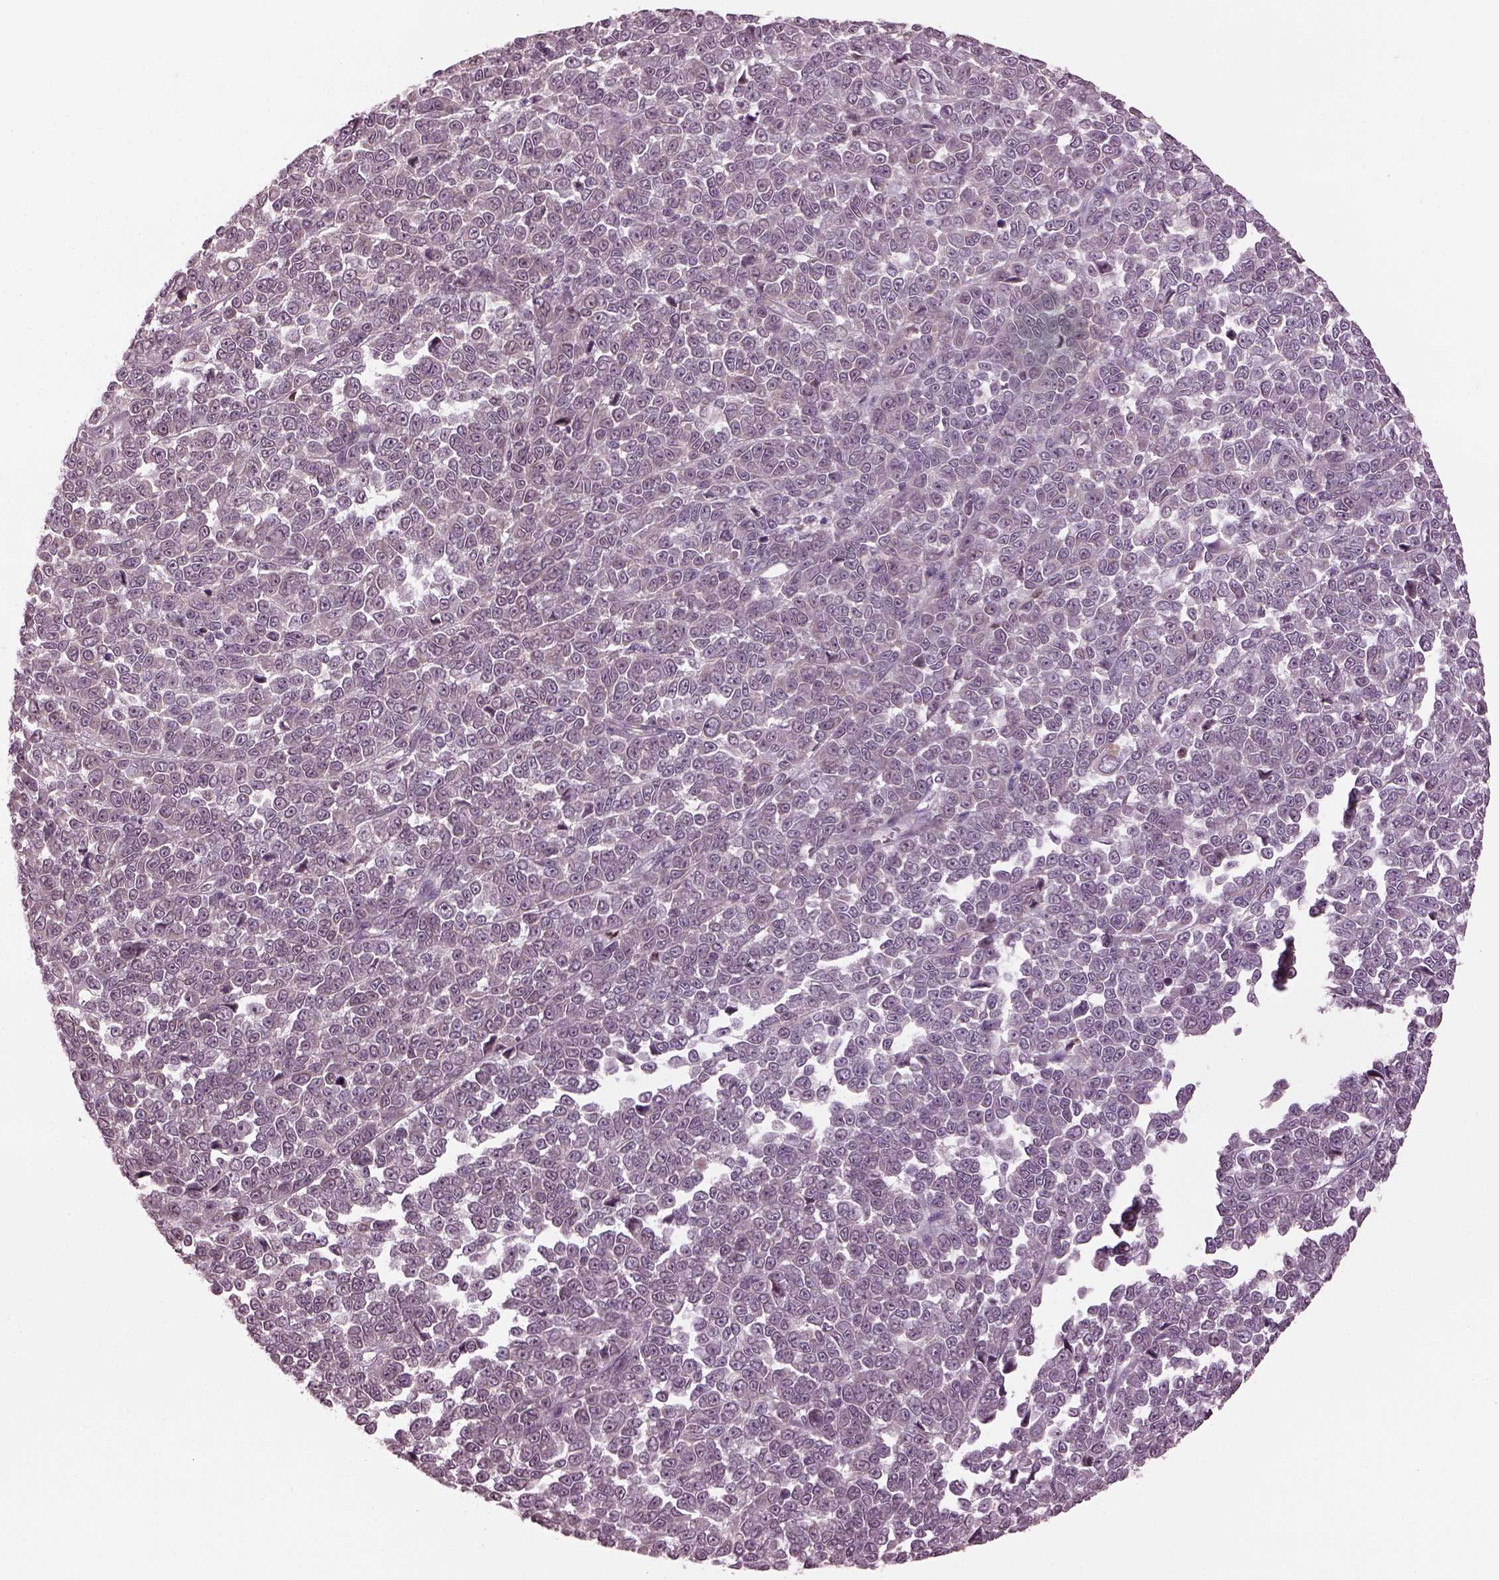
{"staining": {"intensity": "negative", "quantity": "none", "location": "none"}, "tissue": "melanoma", "cell_type": "Tumor cells", "image_type": "cancer", "snomed": [{"axis": "morphology", "description": "Malignant melanoma, NOS"}, {"axis": "topography", "description": "Skin"}], "caption": "An immunohistochemistry (IHC) micrograph of melanoma is shown. There is no staining in tumor cells of melanoma. The staining was performed using DAB to visualize the protein expression in brown, while the nuclei were stained in blue with hematoxylin (Magnification: 20x).", "gene": "RUFY3", "patient": {"sex": "female", "age": 95}}